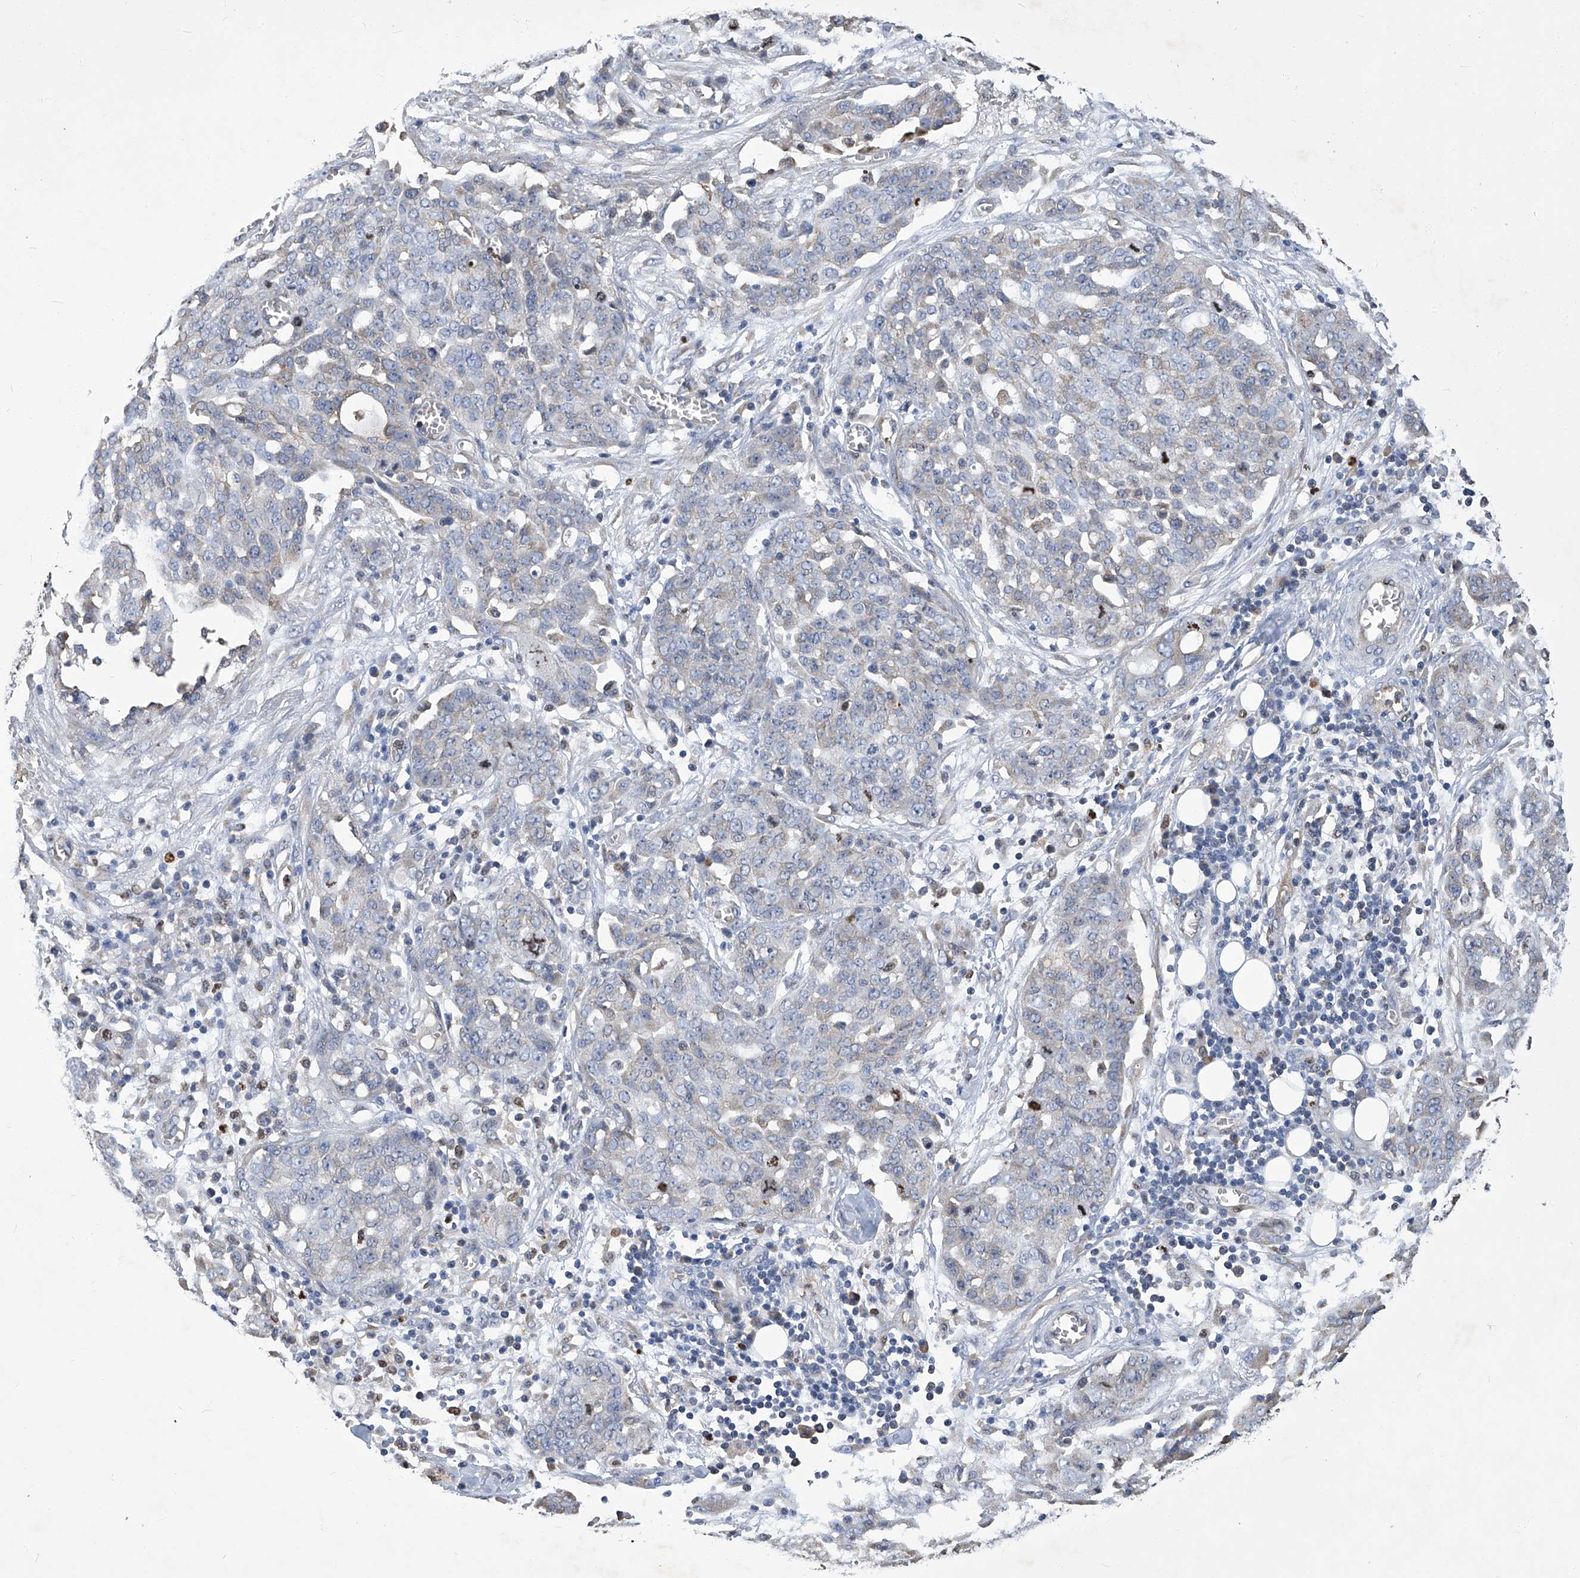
{"staining": {"intensity": "negative", "quantity": "none", "location": "none"}, "tissue": "ovarian cancer", "cell_type": "Tumor cells", "image_type": "cancer", "snomed": [{"axis": "morphology", "description": "Cystadenocarcinoma, serous, NOS"}, {"axis": "topography", "description": "Soft tissue"}, {"axis": "topography", "description": "Ovary"}], "caption": "Histopathology image shows no protein staining in tumor cells of serous cystadenocarcinoma (ovarian) tissue. (DAB immunohistochemistry, high magnification).", "gene": "TGFBR1", "patient": {"sex": "female", "age": 57}}